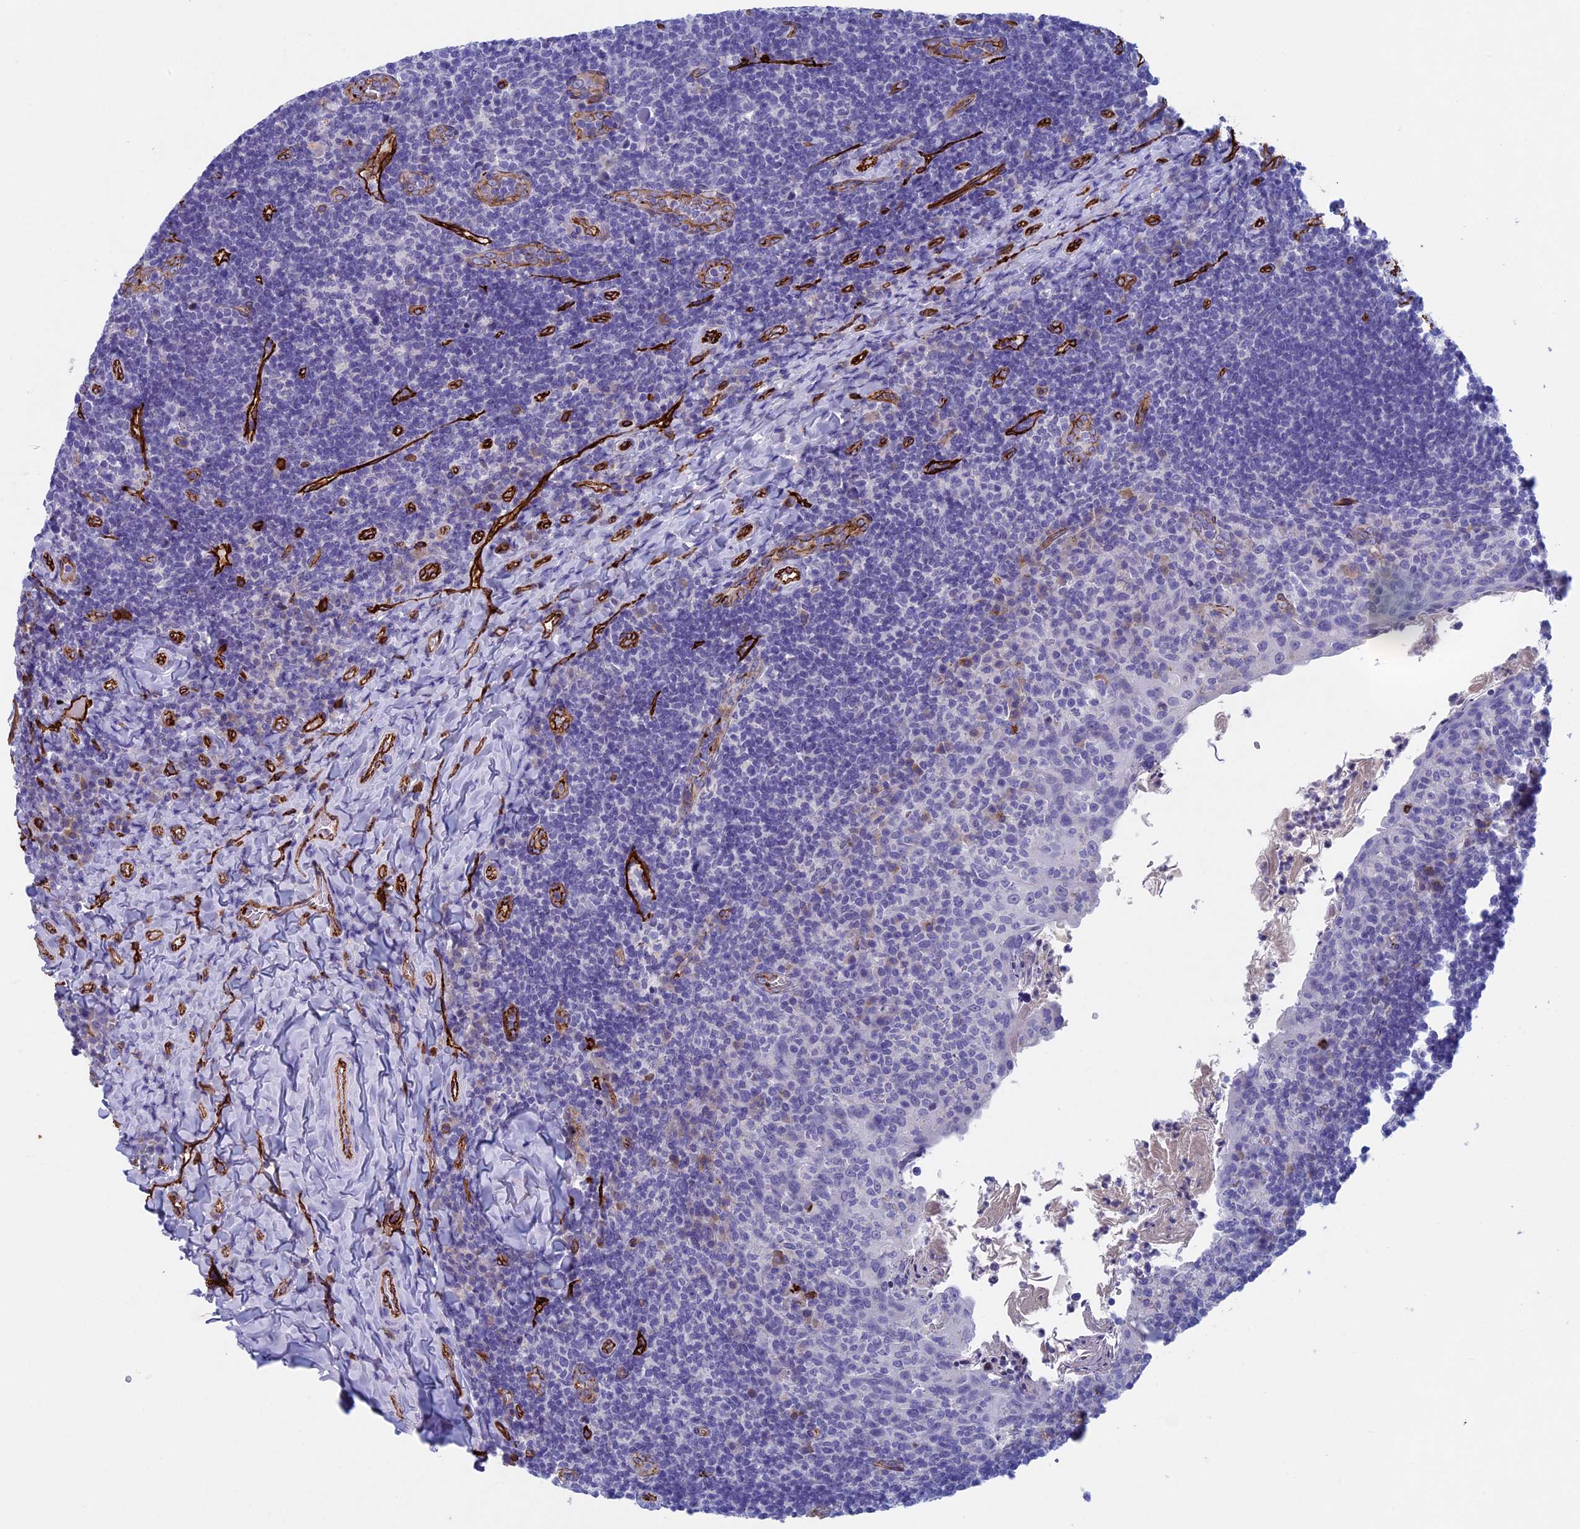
{"staining": {"intensity": "negative", "quantity": "none", "location": "none"}, "tissue": "tonsil", "cell_type": "Germinal center cells", "image_type": "normal", "snomed": [{"axis": "morphology", "description": "Normal tissue, NOS"}, {"axis": "topography", "description": "Tonsil"}], "caption": "Micrograph shows no significant protein expression in germinal center cells of benign tonsil.", "gene": "INSYN1", "patient": {"sex": "female", "age": 10}}